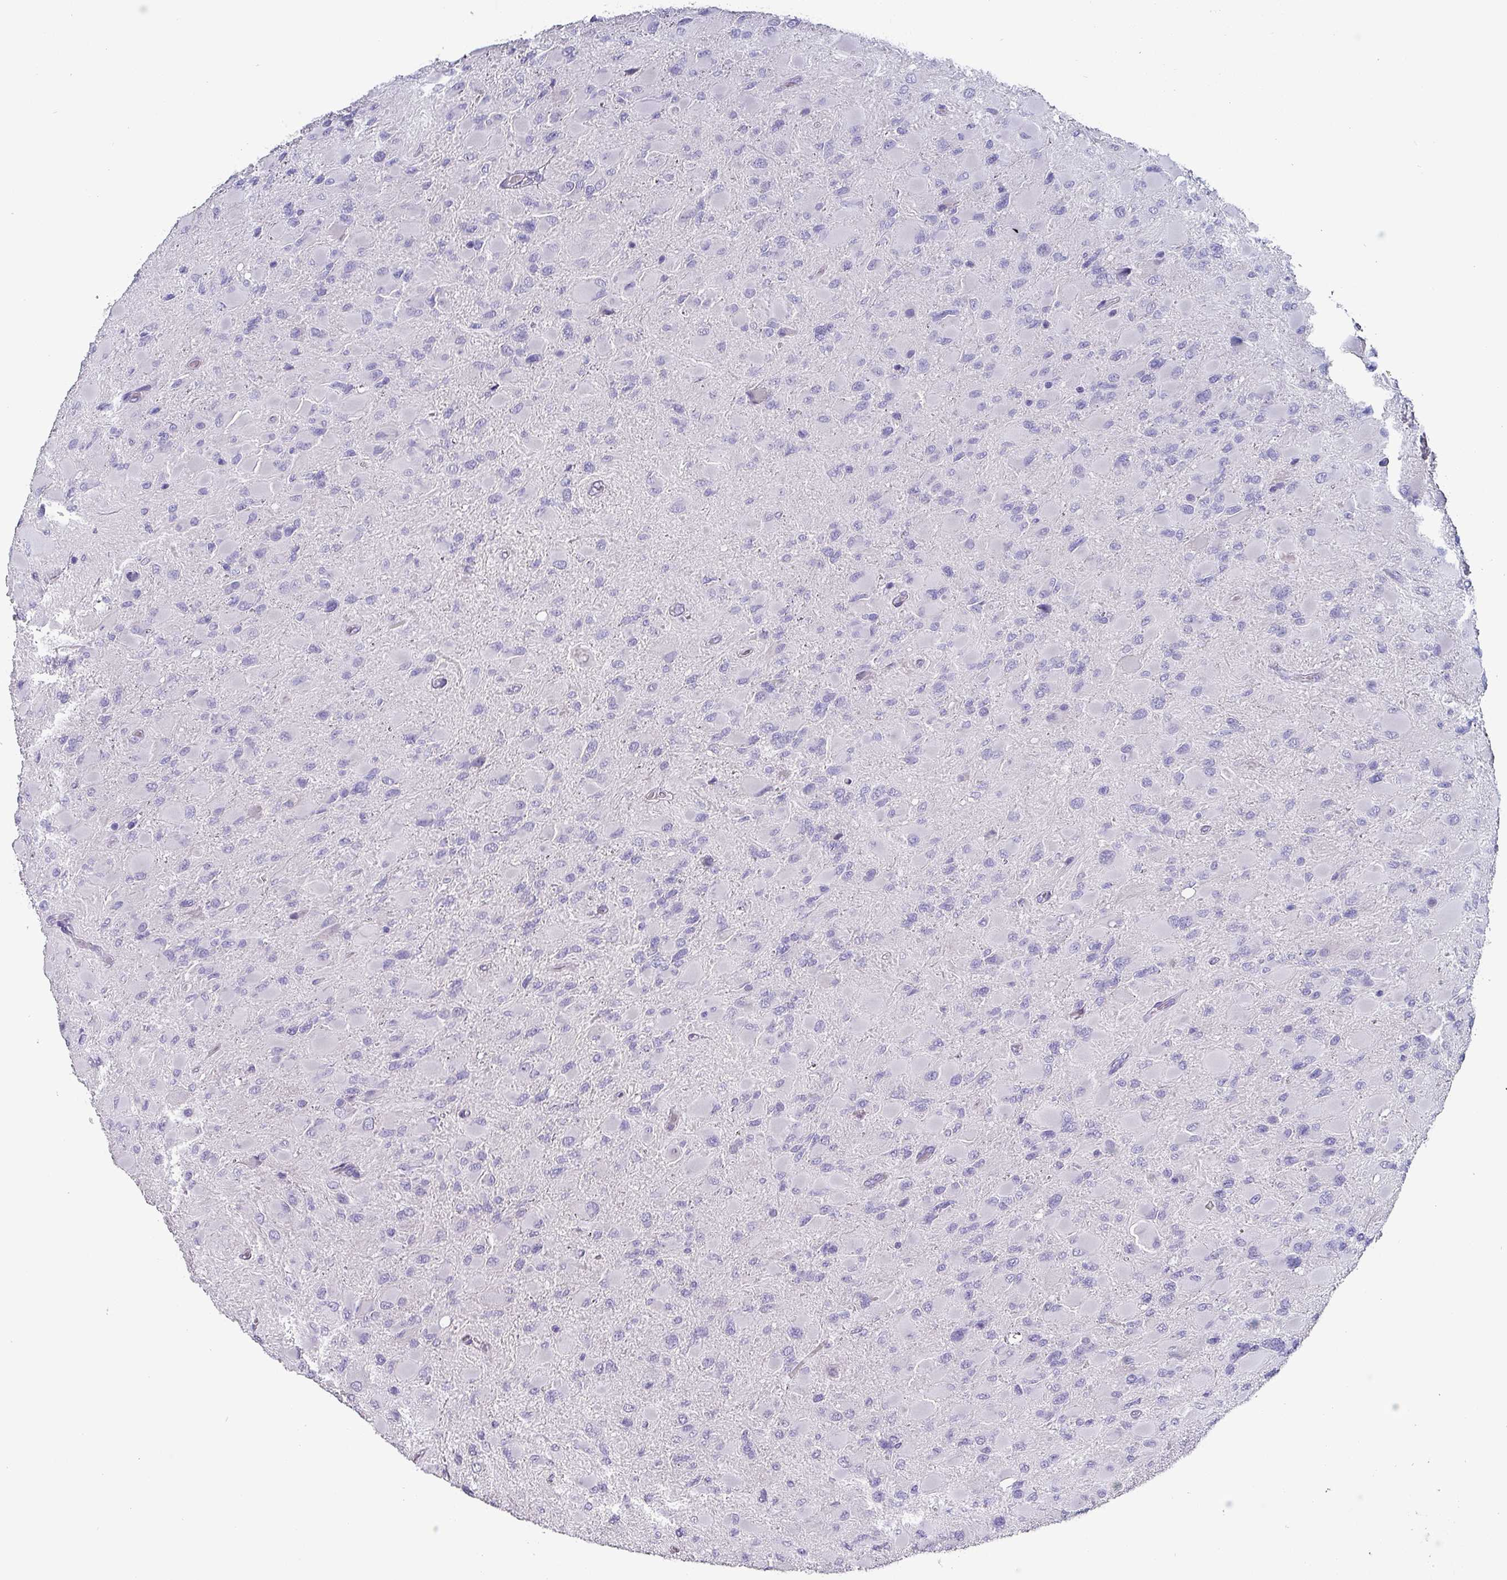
{"staining": {"intensity": "negative", "quantity": "none", "location": "none"}, "tissue": "glioma", "cell_type": "Tumor cells", "image_type": "cancer", "snomed": [{"axis": "morphology", "description": "Glioma, malignant, High grade"}, {"axis": "topography", "description": "Cerebral cortex"}], "caption": "DAB immunohistochemical staining of human glioma exhibits no significant staining in tumor cells. The staining is performed using DAB brown chromogen with nuclei counter-stained in using hematoxylin.", "gene": "INS-IGF2", "patient": {"sex": "female", "age": 36}}